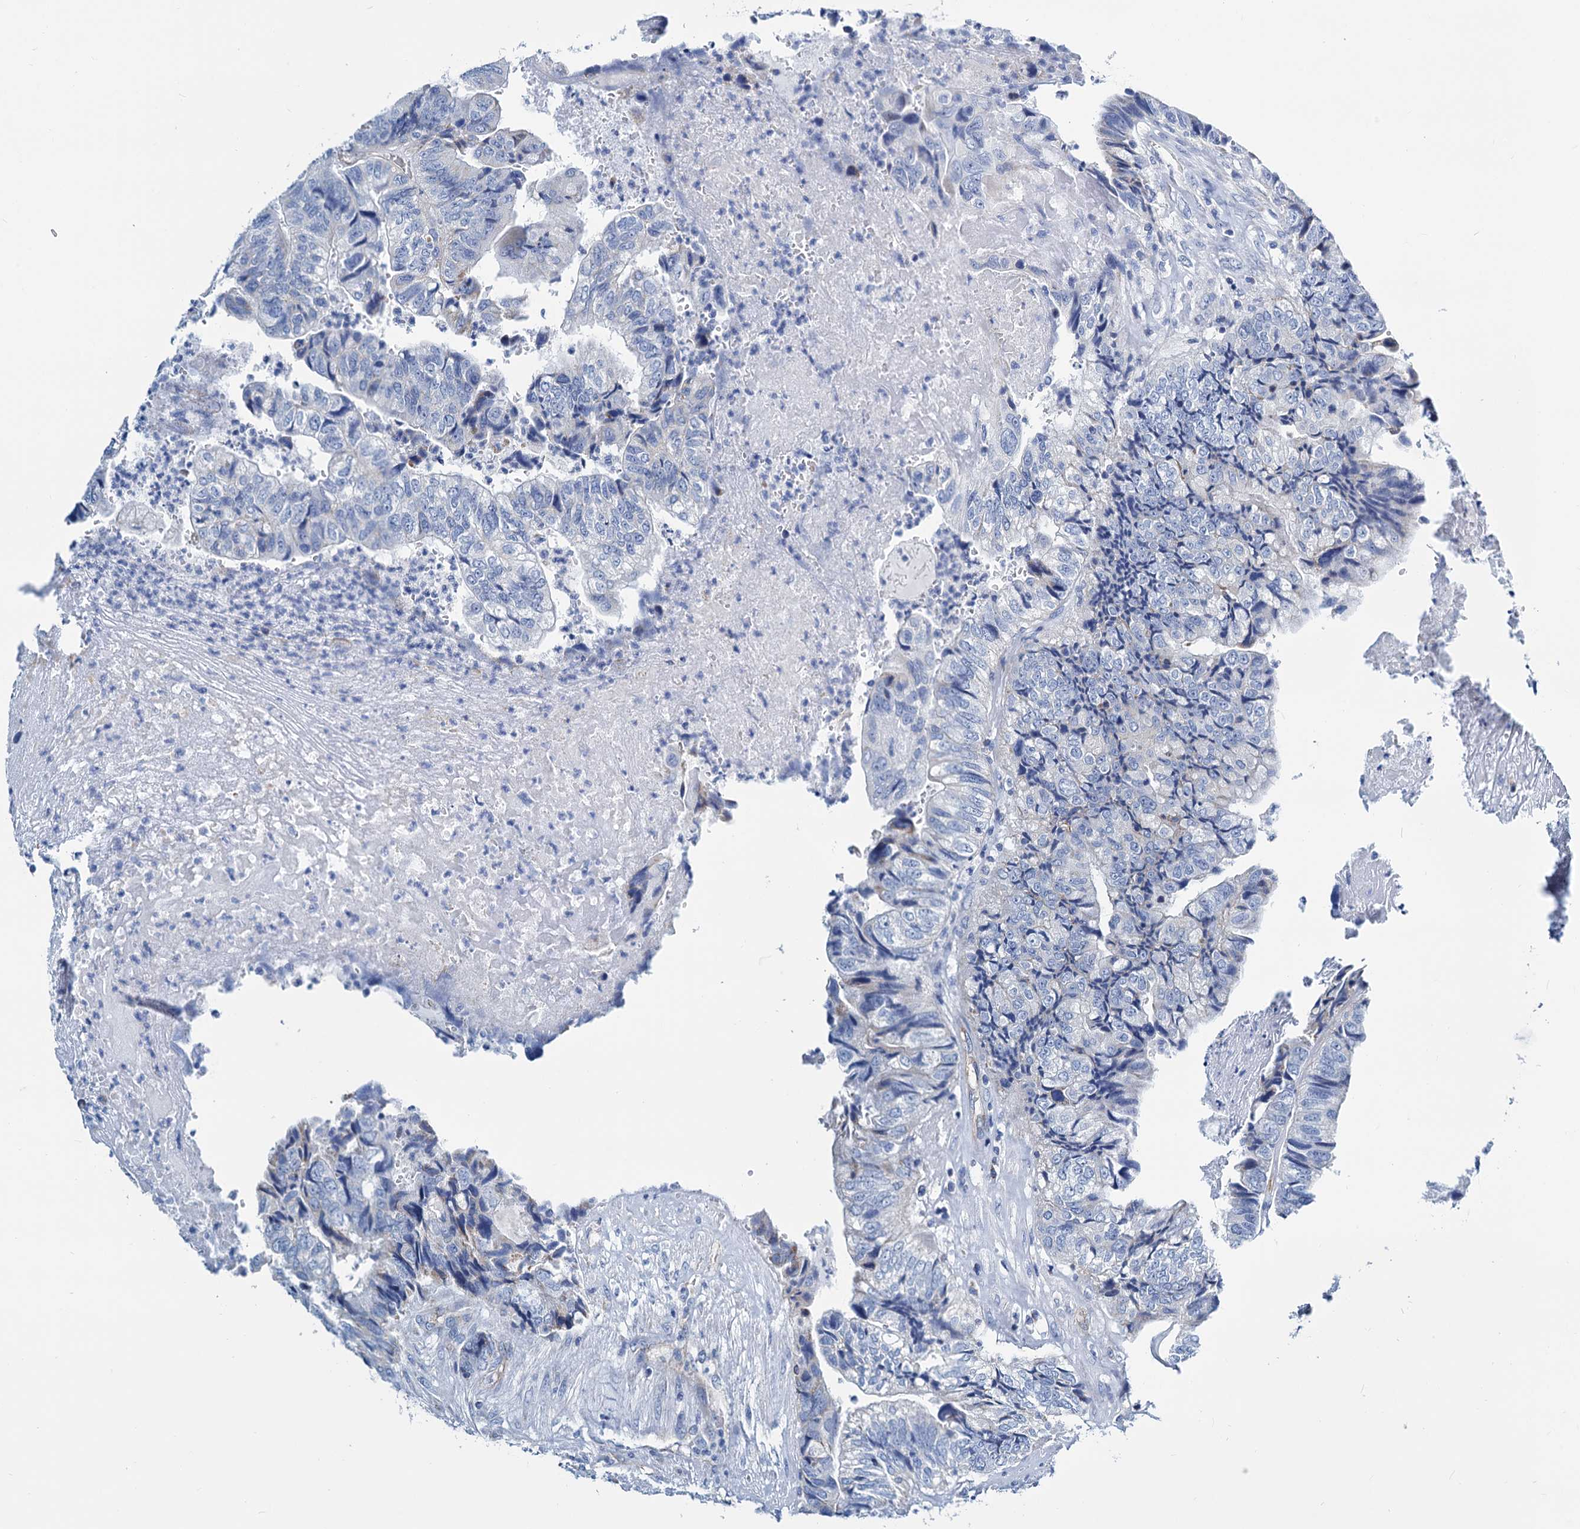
{"staining": {"intensity": "negative", "quantity": "none", "location": "none"}, "tissue": "colorectal cancer", "cell_type": "Tumor cells", "image_type": "cancer", "snomed": [{"axis": "morphology", "description": "Adenocarcinoma, NOS"}, {"axis": "topography", "description": "Colon"}], "caption": "A photomicrograph of human adenocarcinoma (colorectal) is negative for staining in tumor cells.", "gene": "SLC1A3", "patient": {"sex": "female", "age": 67}}